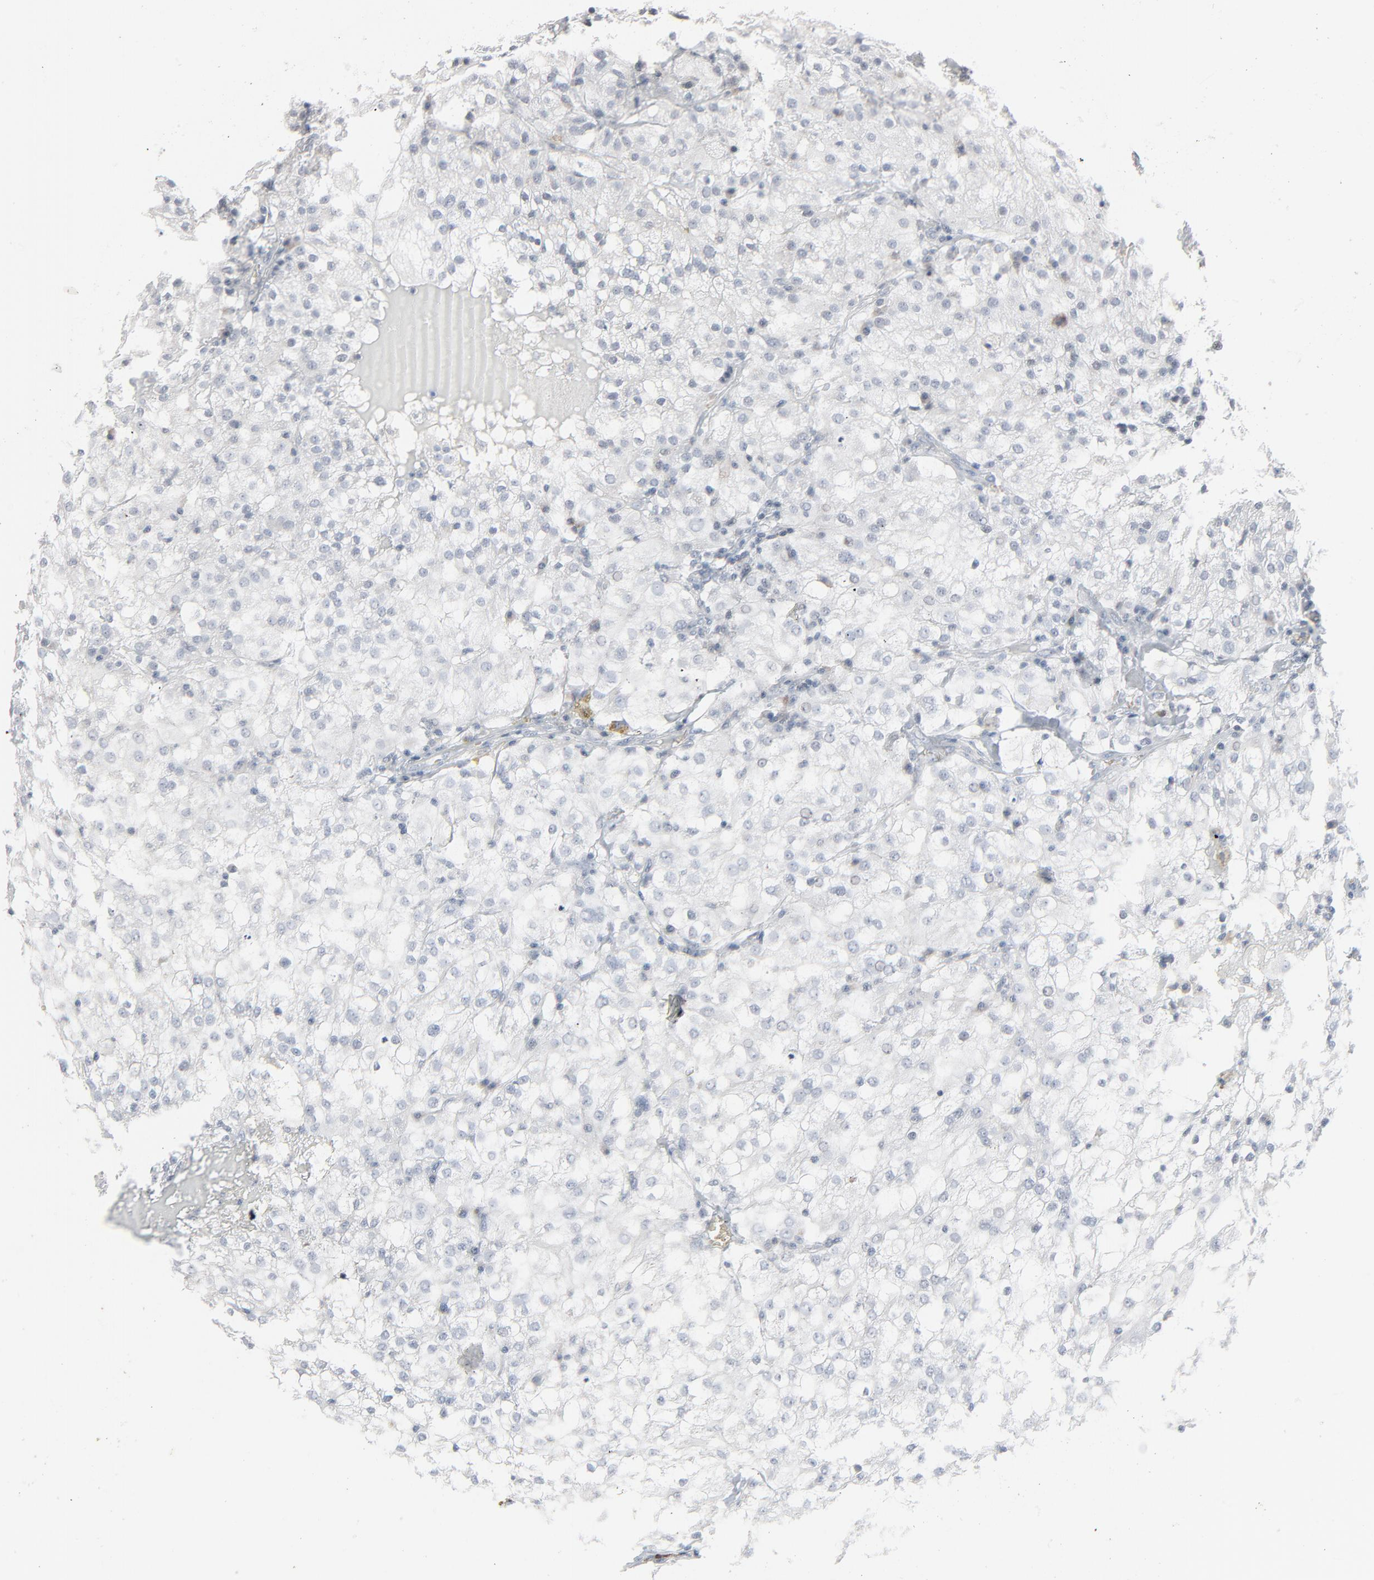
{"staining": {"intensity": "negative", "quantity": "none", "location": "none"}, "tissue": "renal cancer", "cell_type": "Tumor cells", "image_type": "cancer", "snomed": [{"axis": "morphology", "description": "Adenocarcinoma, NOS"}, {"axis": "topography", "description": "Kidney"}], "caption": "Immunohistochemistry micrograph of neoplastic tissue: renal cancer stained with DAB shows no significant protein expression in tumor cells.", "gene": "SAGE1", "patient": {"sex": "male", "age": 59}}